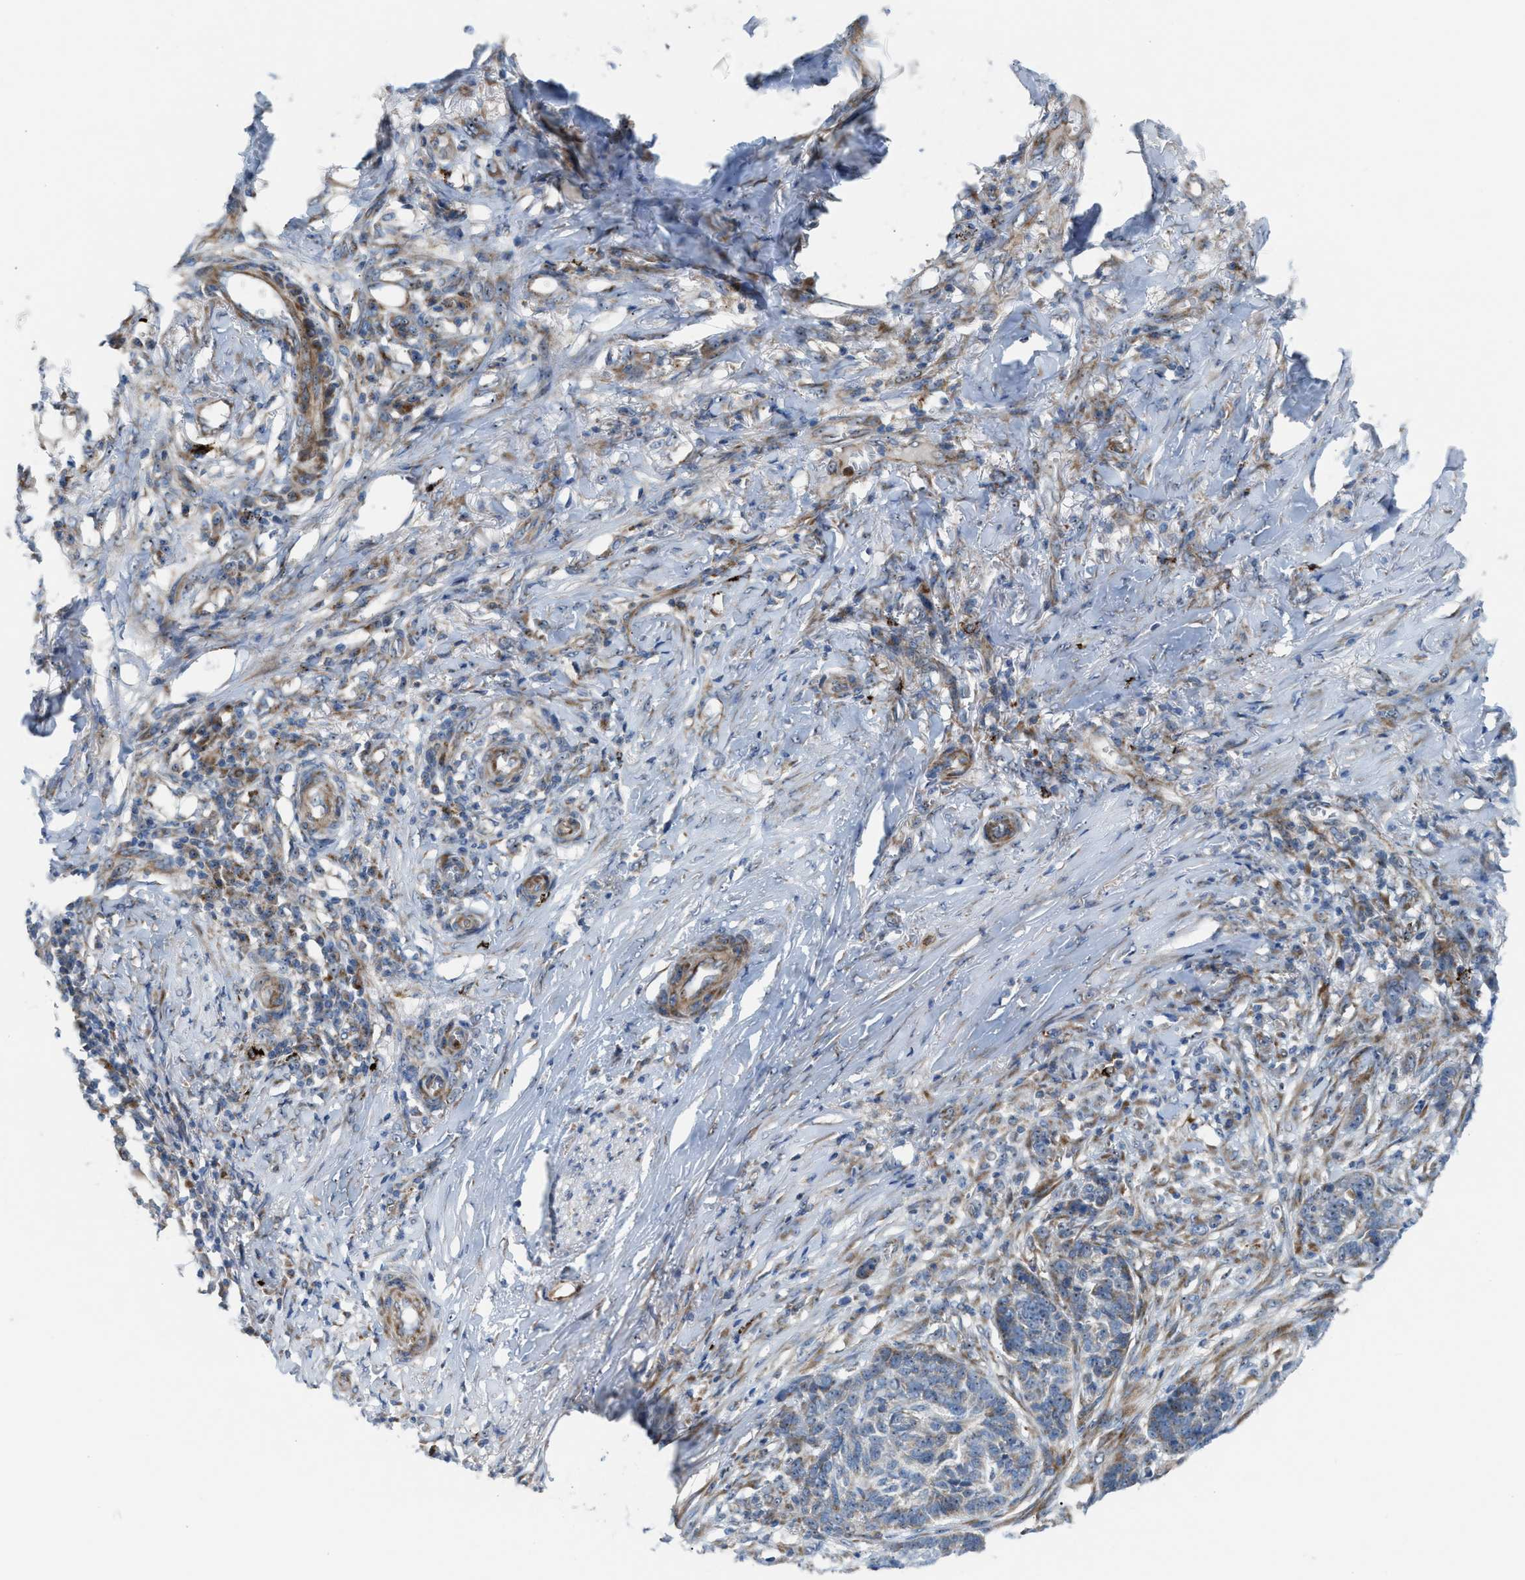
{"staining": {"intensity": "weak", "quantity": "<25%", "location": "cytoplasmic/membranous"}, "tissue": "skin cancer", "cell_type": "Tumor cells", "image_type": "cancer", "snomed": [{"axis": "morphology", "description": "Basal cell carcinoma"}, {"axis": "topography", "description": "Skin"}], "caption": "Micrograph shows no protein staining in tumor cells of basal cell carcinoma (skin) tissue.", "gene": "TPH1", "patient": {"sex": "male", "age": 85}}